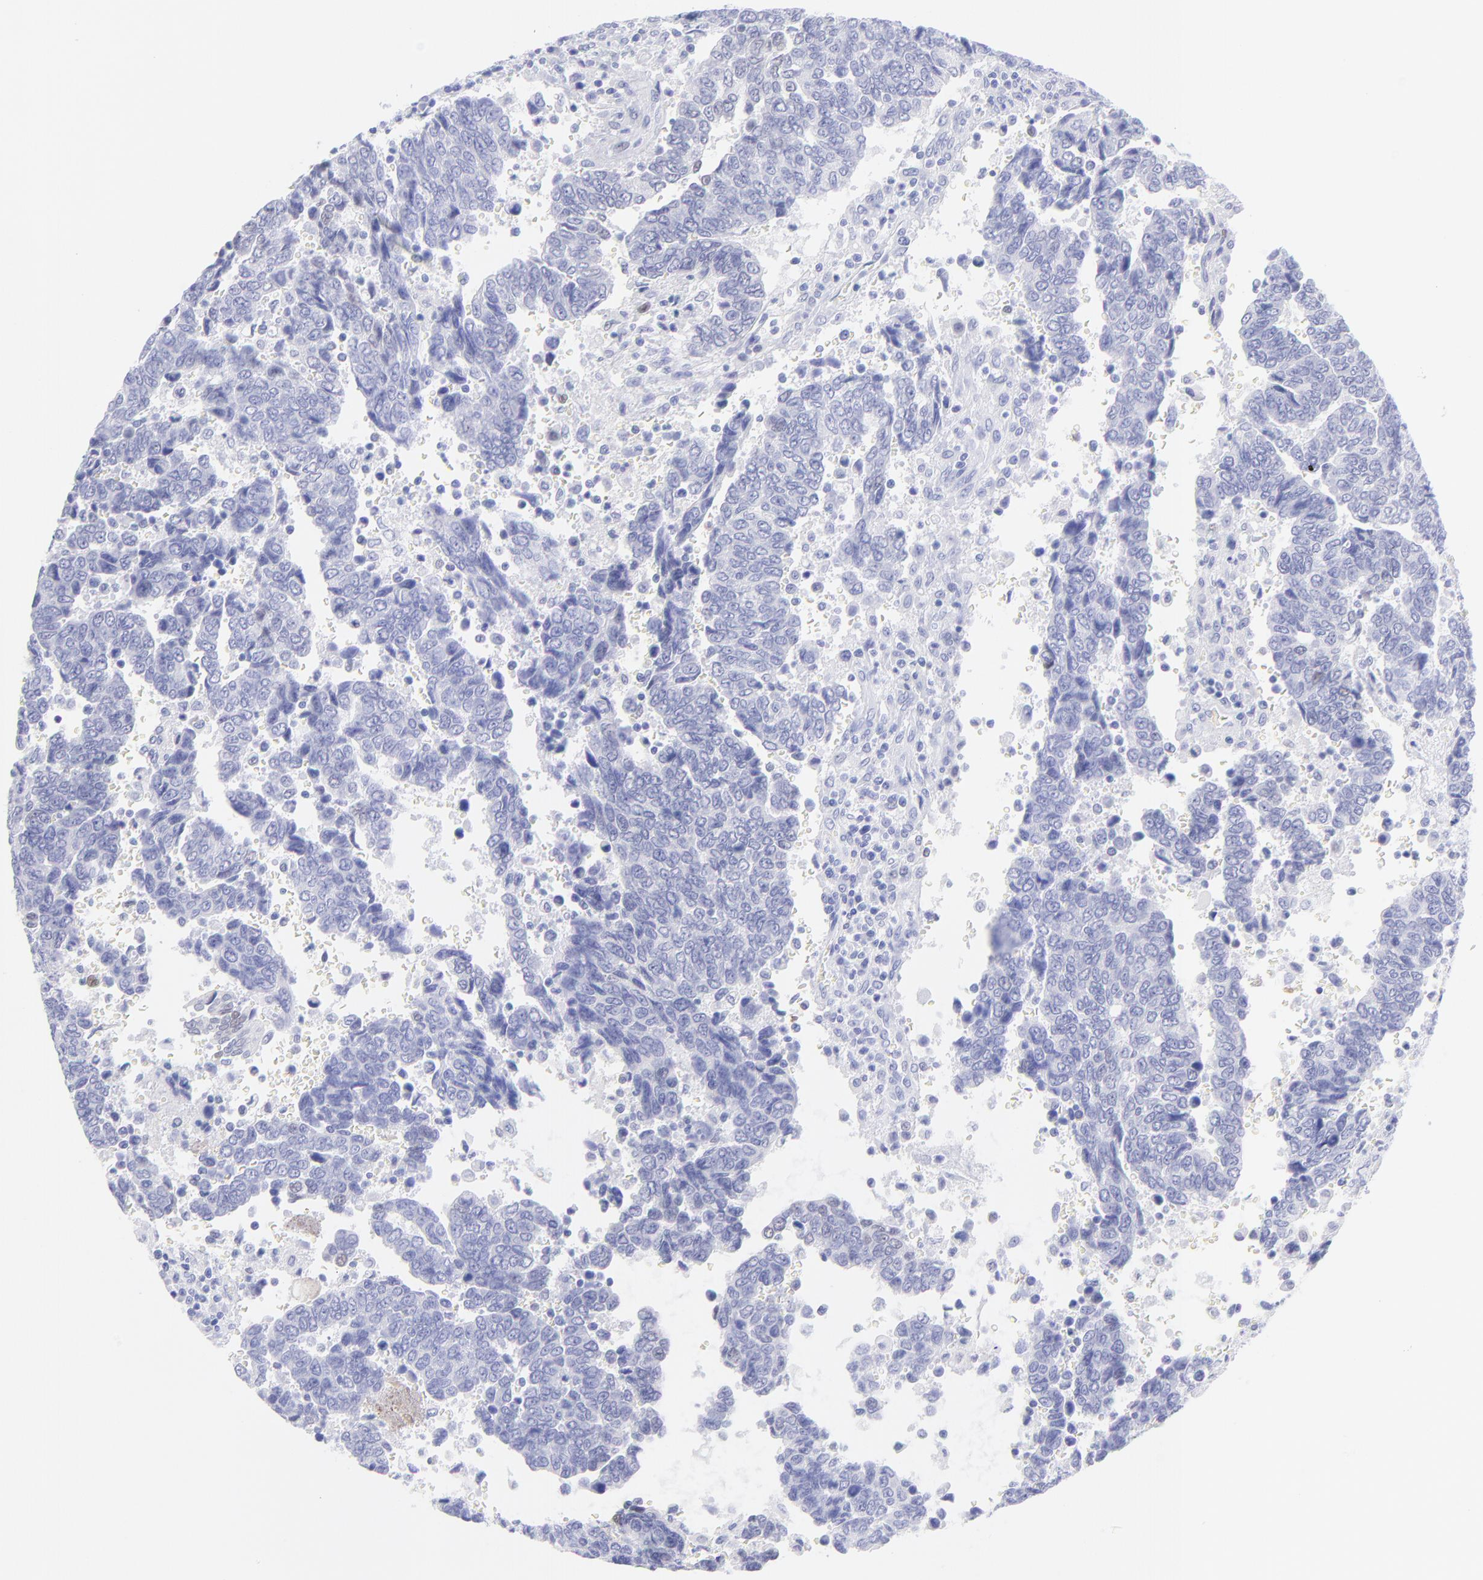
{"staining": {"intensity": "negative", "quantity": "none", "location": "none"}, "tissue": "urothelial cancer", "cell_type": "Tumor cells", "image_type": "cancer", "snomed": [{"axis": "morphology", "description": "Urothelial carcinoma, High grade"}, {"axis": "topography", "description": "Urinary bladder"}], "caption": "Tumor cells show no significant expression in high-grade urothelial carcinoma.", "gene": "KLF4", "patient": {"sex": "male", "age": 86}}